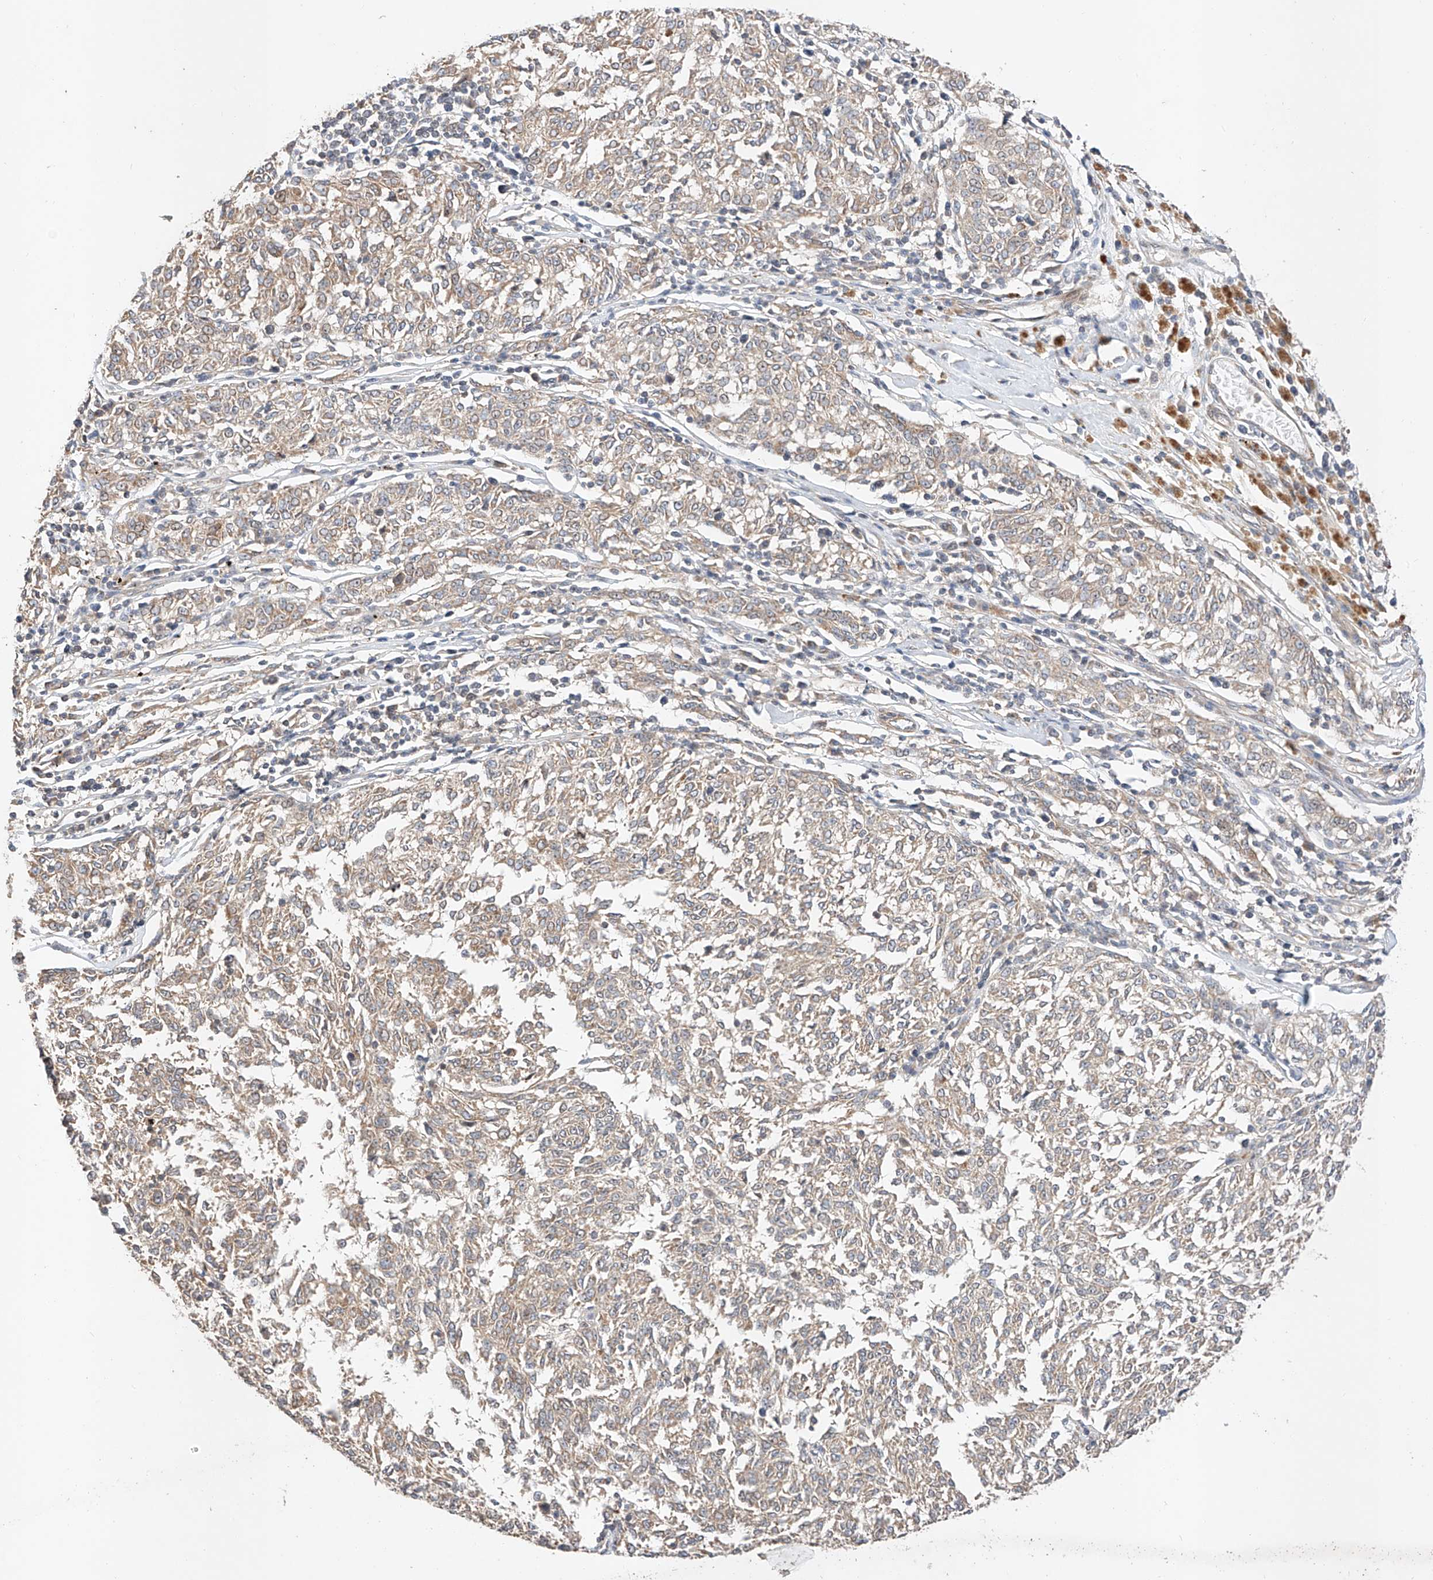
{"staining": {"intensity": "weak", "quantity": "25%-75%", "location": "nuclear"}, "tissue": "melanoma", "cell_type": "Tumor cells", "image_type": "cancer", "snomed": [{"axis": "morphology", "description": "Malignant melanoma, NOS"}, {"axis": "topography", "description": "Skin"}], "caption": "There is low levels of weak nuclear expression in tumor cells of melanoma, as demonstrated by immunohistochemical staining (brown color).", "gene": "RAB23", "patient": {"sex": "female", "age": 72}}